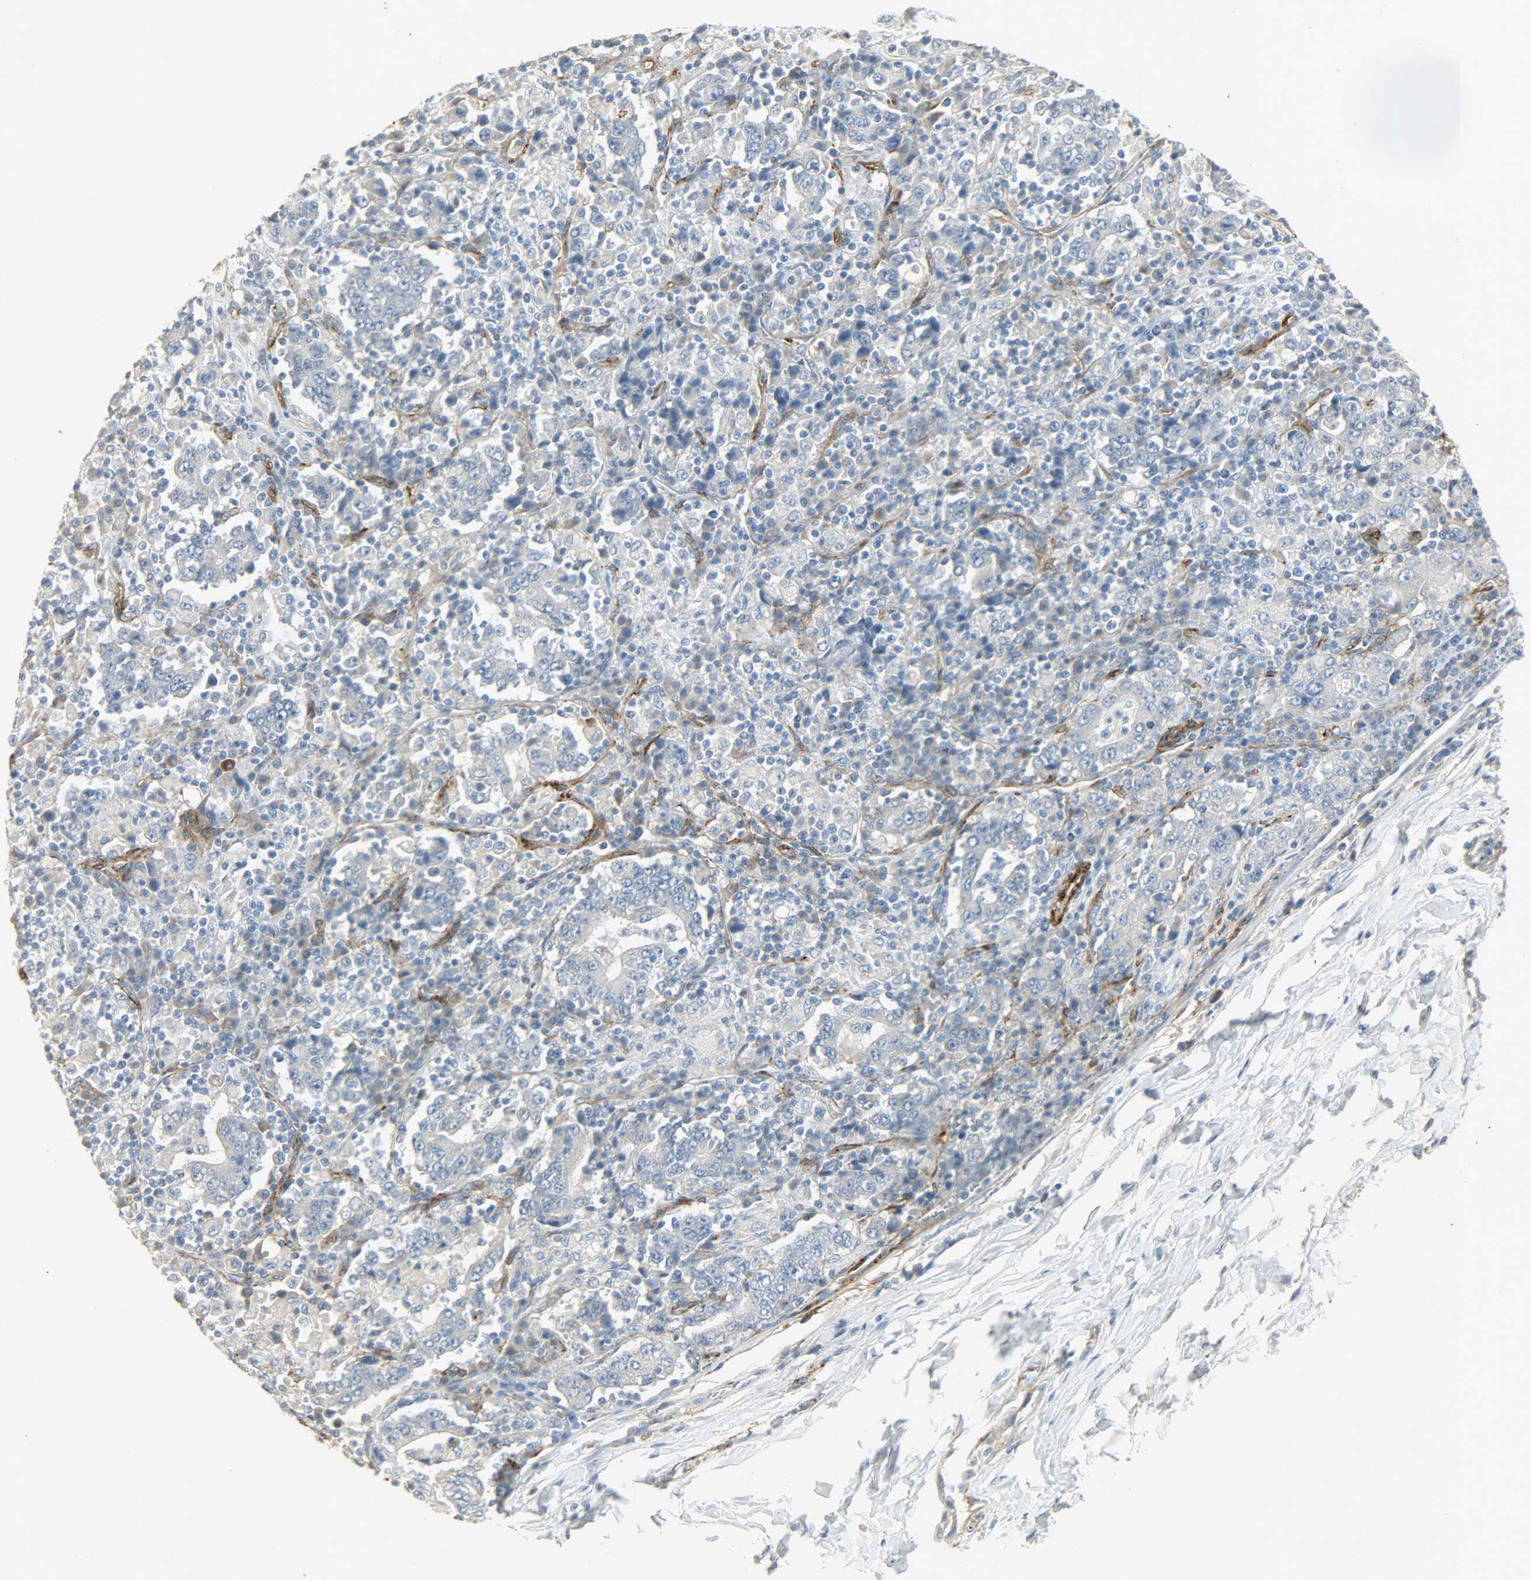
{"staining": {"intensity": "negative", "quantity": "none", "location": "none"}, "tissue": "stomach cancer", "cell_type": "Tumor cells", "image_type": "cancer", "snomed": [{"axis": "morphology", "description": "Normal tissue, NOS"}, {"axis": "morphology", "description": "Adenocarcinoma, NOS"}, {"axis": "topography", "description": "Stomach, upper"}, {"axis": "topography", "description": "Stomach"}], "caption": "The IHC image has no significant staining in tumor cells of stomach cancer tissue.", "gene": "ENPEP", "patient": {"sex": "male", "age": 59}}